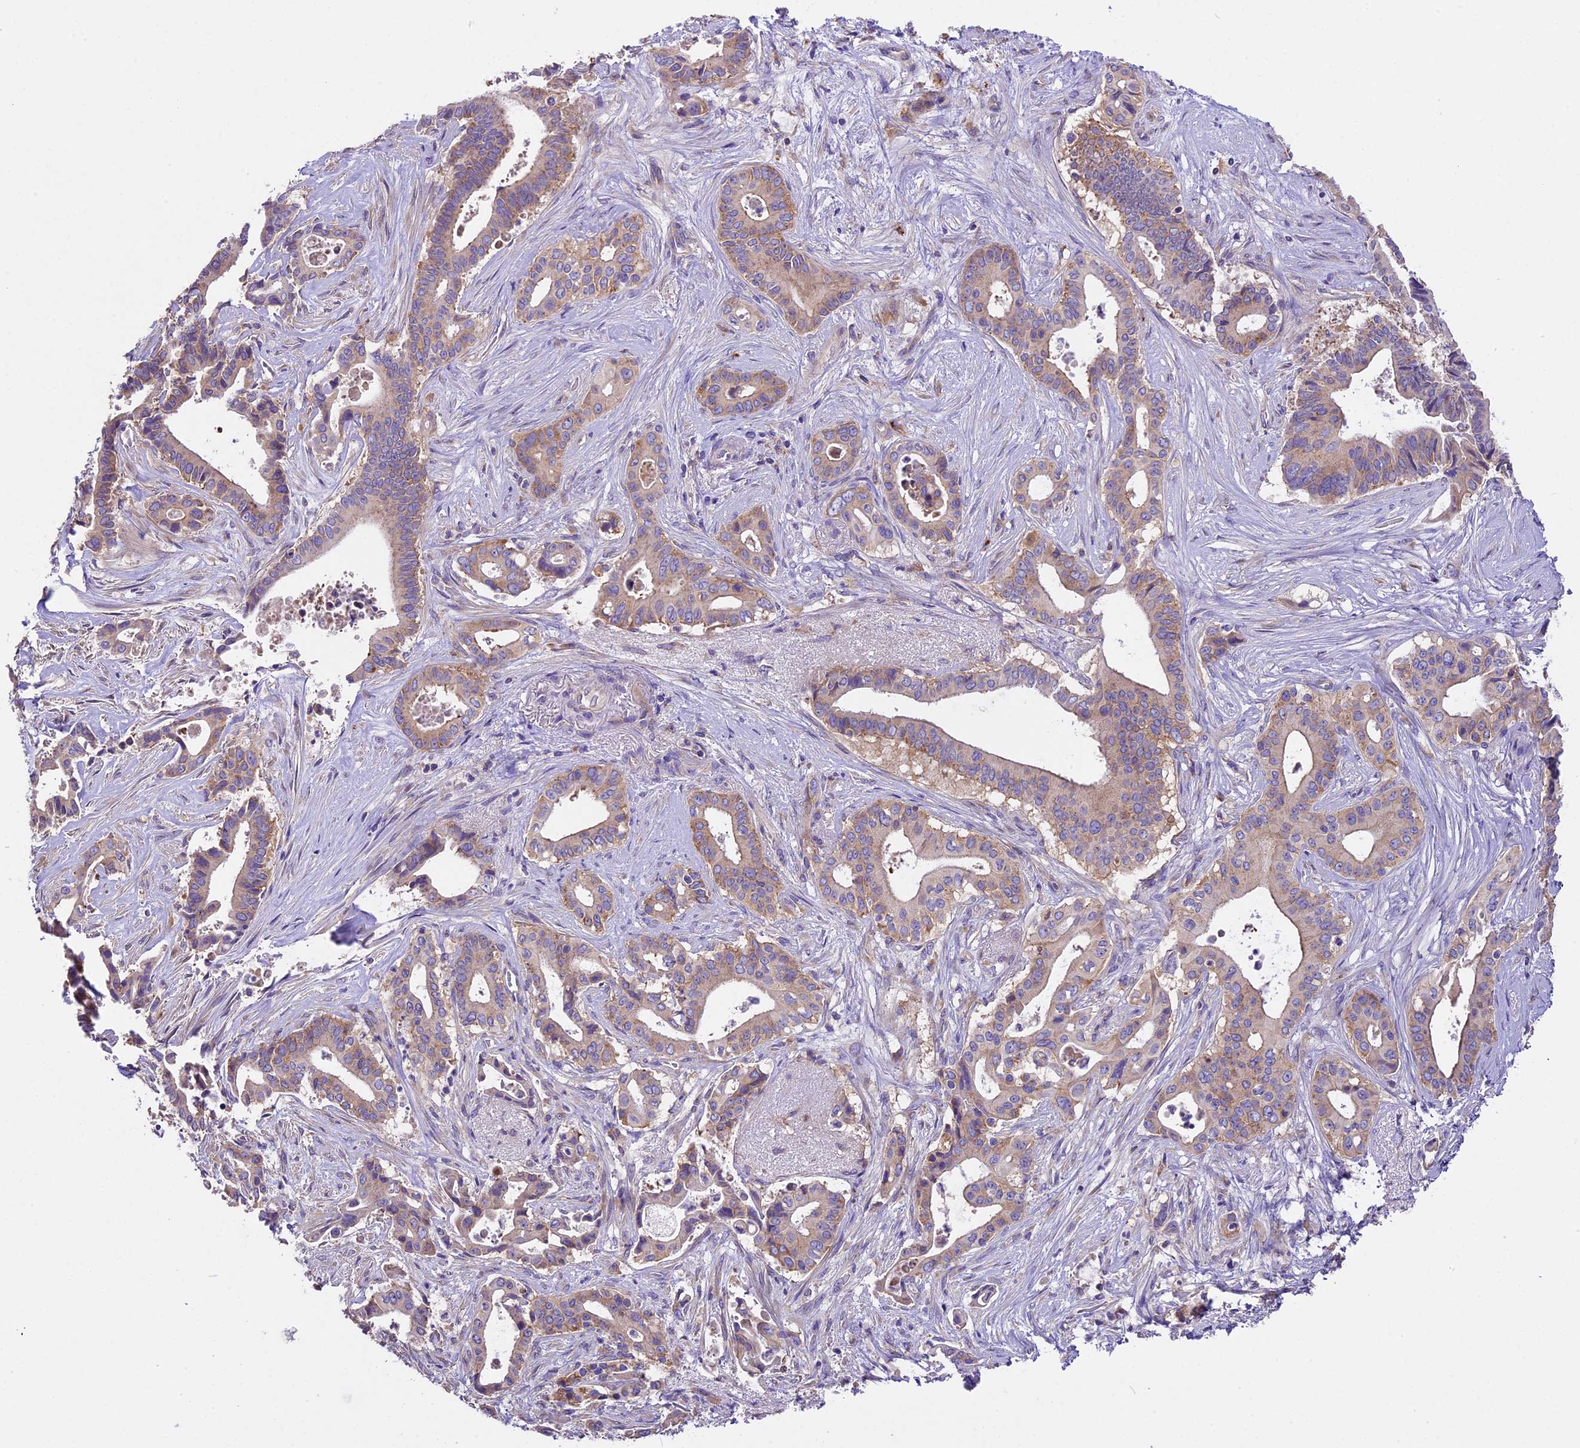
{"staining": {"intensity": "weak", "quantity": "25%-75%", "location": "cytoplasmic/membranous"}, "tissue": "pancreatic cancer", "cell_type": "Tumor cells", "image_type": "cancer", "snomed": [{"axis": "morphology", "description": "Adenocarcinoma, NOS"}, {"axis": "topography", "description": "Pancreas"}], "caption": "An image showing weak cytoplasmic/membranous staining in about 25%-75% of tumor cells in pancreatic cancer (adenocarcinoma), as visualized by brown immunohistochemical staining.", "gene": "PEMT", "patient": {"sex": "female", "age": 77}}